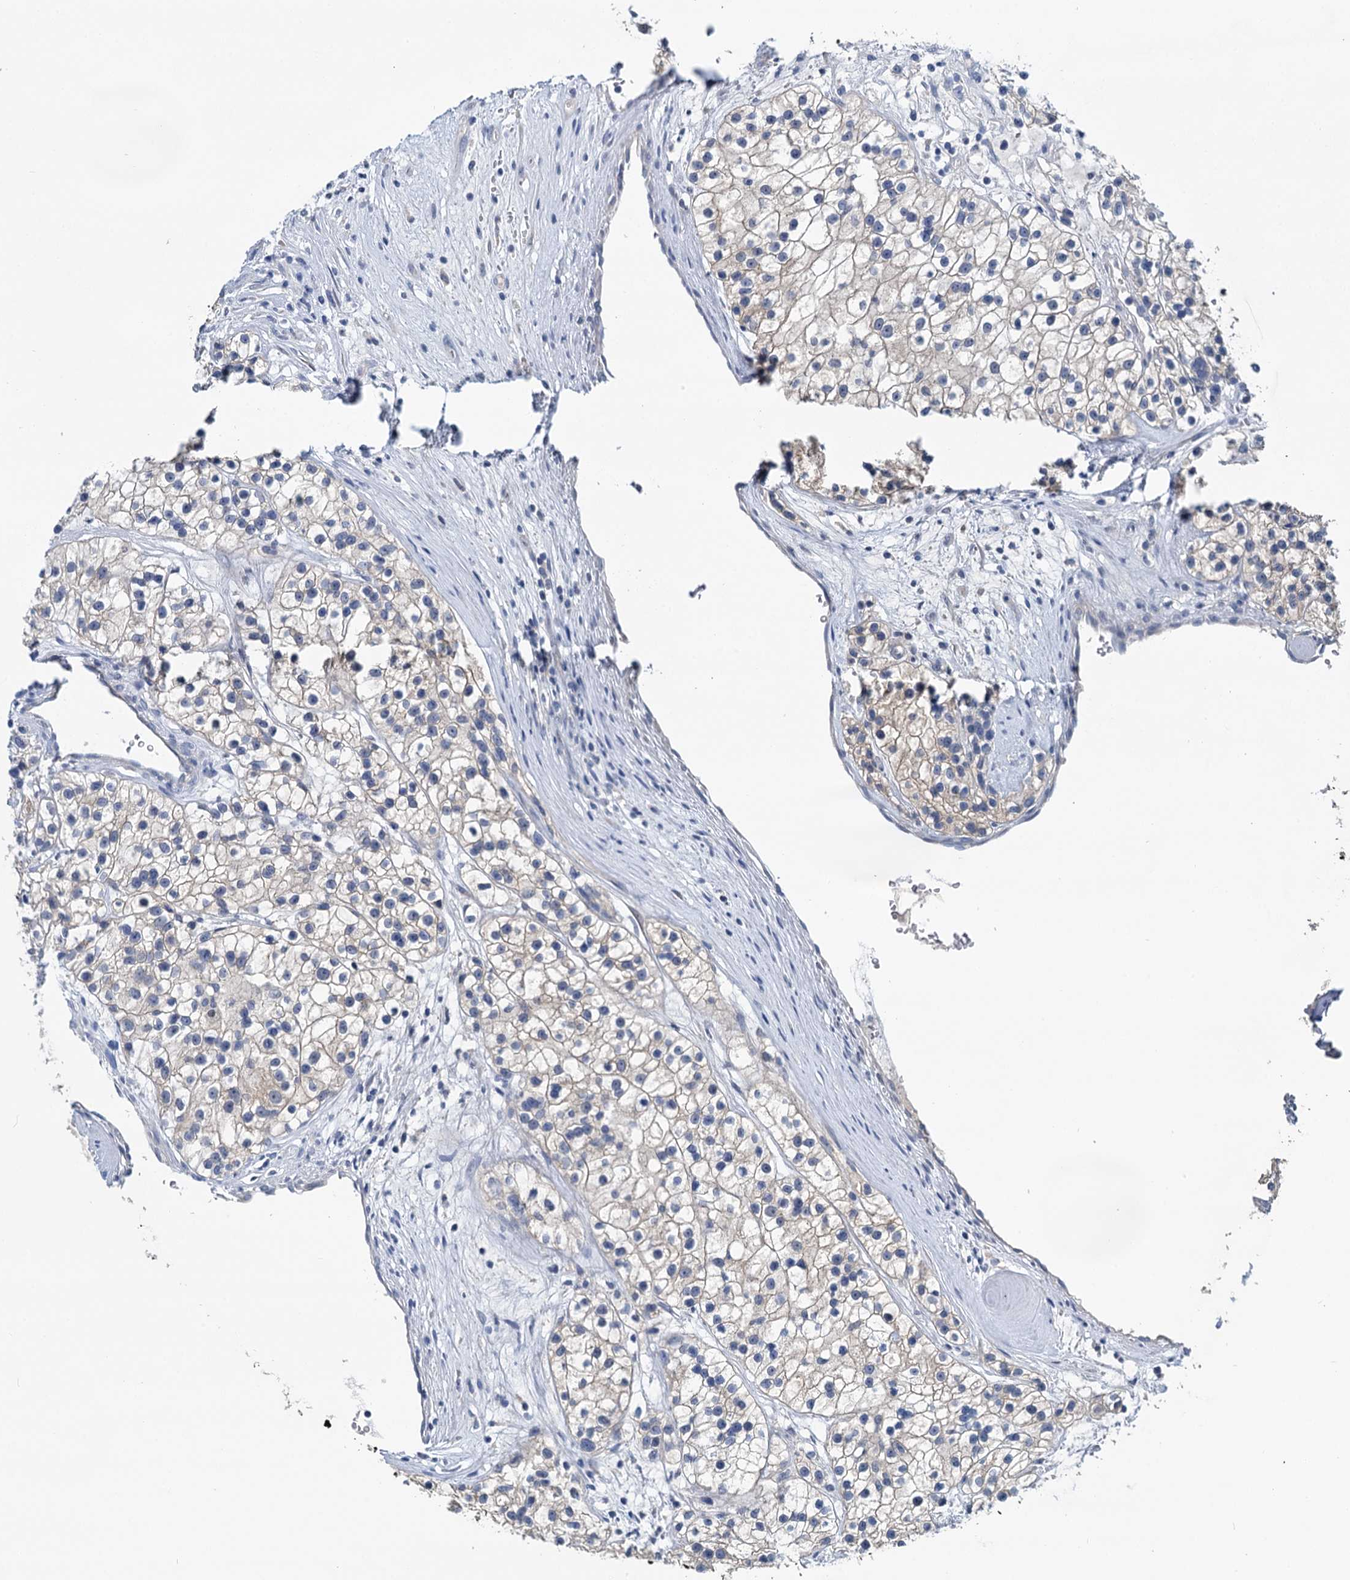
{"staining": {"intensity": "weak", "quantity": "25%-75%", "location": "cytoplasmic/membranous"}, "tissue": "renal cancer", "cell_type": "Tumor cells", "image_type": "cancer", "snomed": [{"axis": "morphology", "description": "Adenocarcinoma, NOS"}, {"axis": "topography", "description": "Kidney"}], "caption": "Immunohistochemical staining of renal cancer reveals weak cytoplasmic/membranous protein staining in about 25%-75% of tumor cells.", "gene": "ANKRD42", "patient": {"sex": "female", "age": 57}}